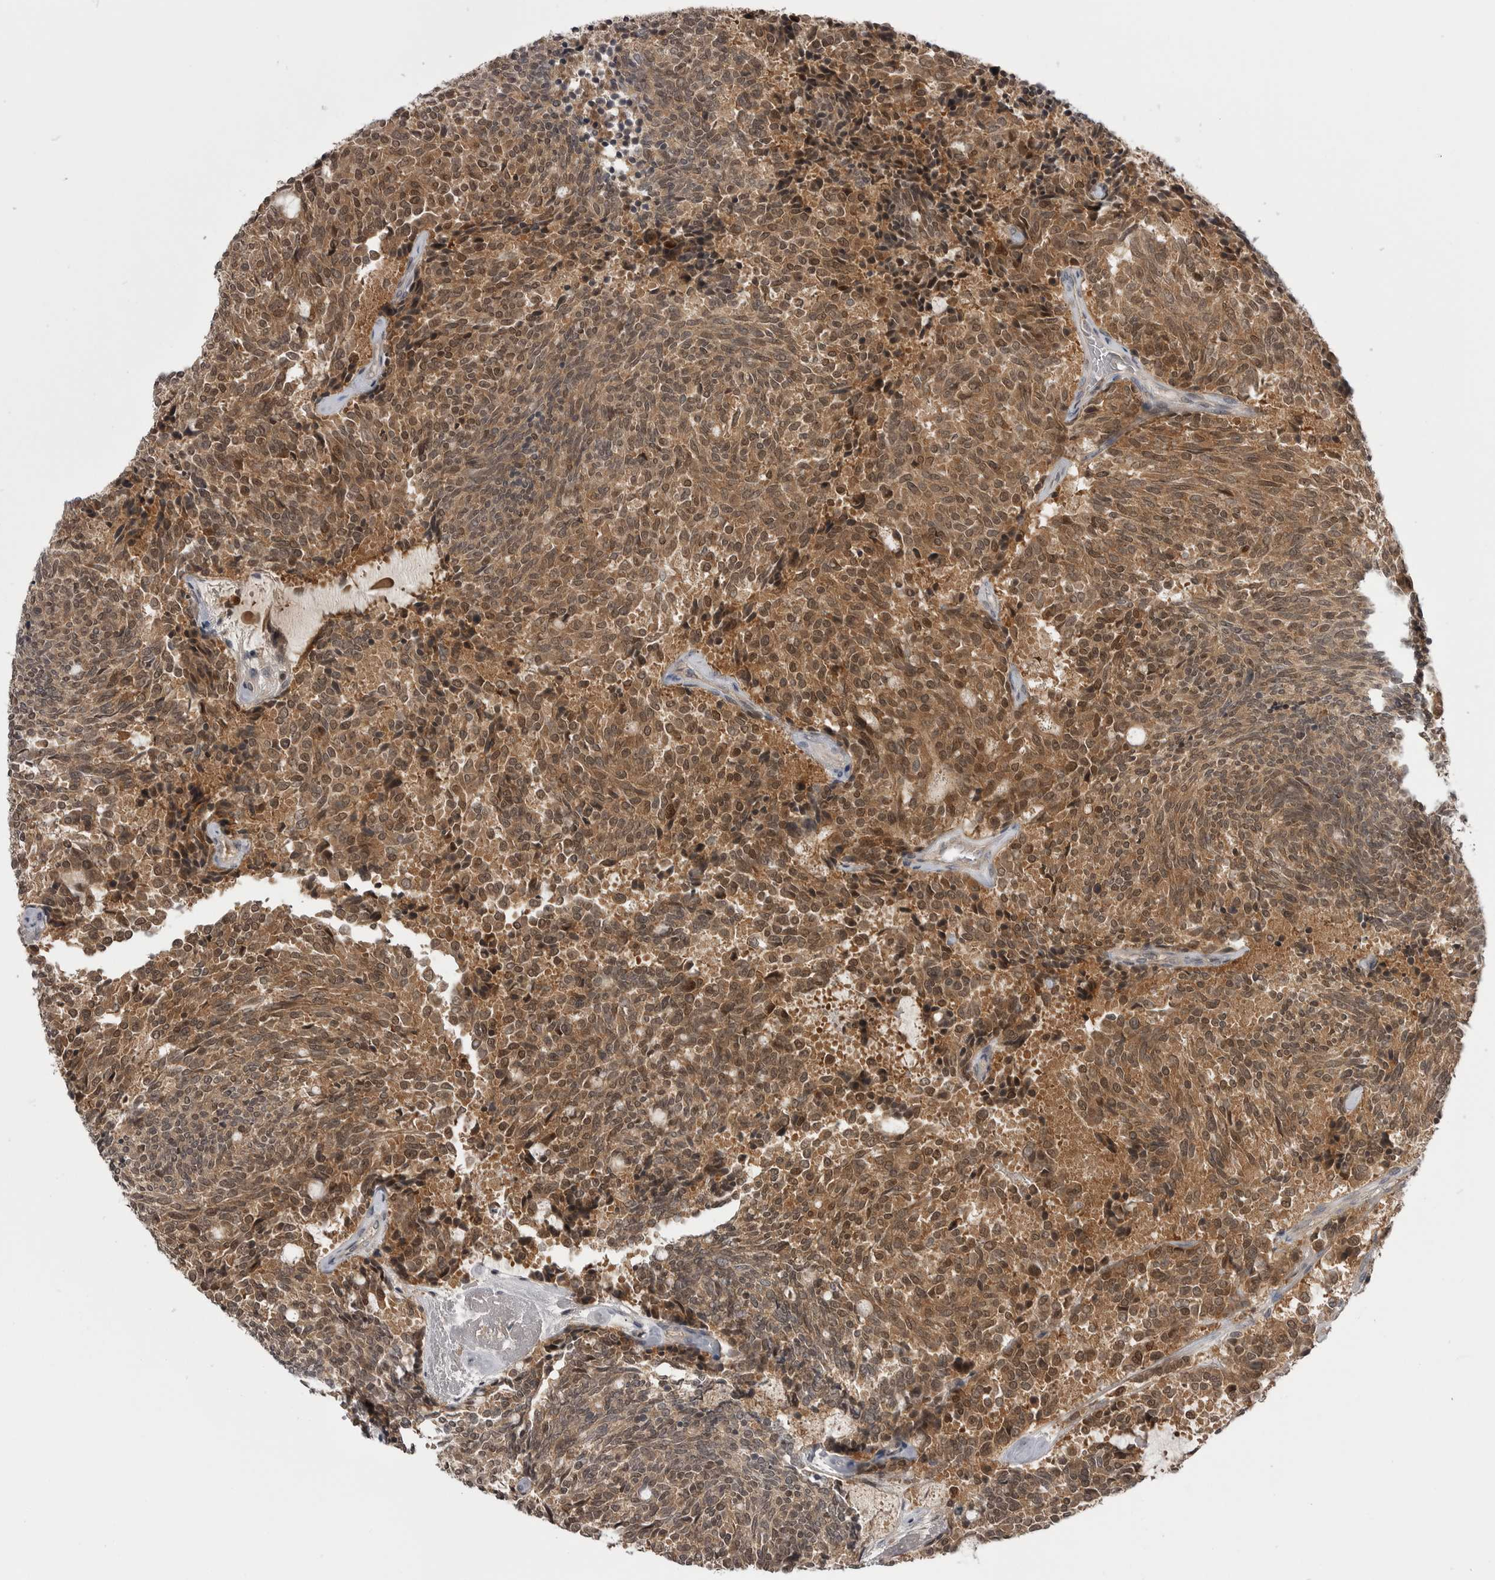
{"staining": {"intensity": "moderate", "quantity": ">75%", "location": "cytoplasmic/membranous,nuclear"}, "tissue": "carcinoid", "cell_type": "Tumor cells", "image_type": "cancer", "snomed": [{"axis": "morphology", "description": "Carcinoid, malignant, NOS"}, {"axis": "topography", "description": "Pancreas"}], "caption": "Carcinoid (malignant) stained with a protein marker displays moderate staining in tumor cells.", "gene": "MAPK13", "patient": {"sex": "female", "age": 54}}